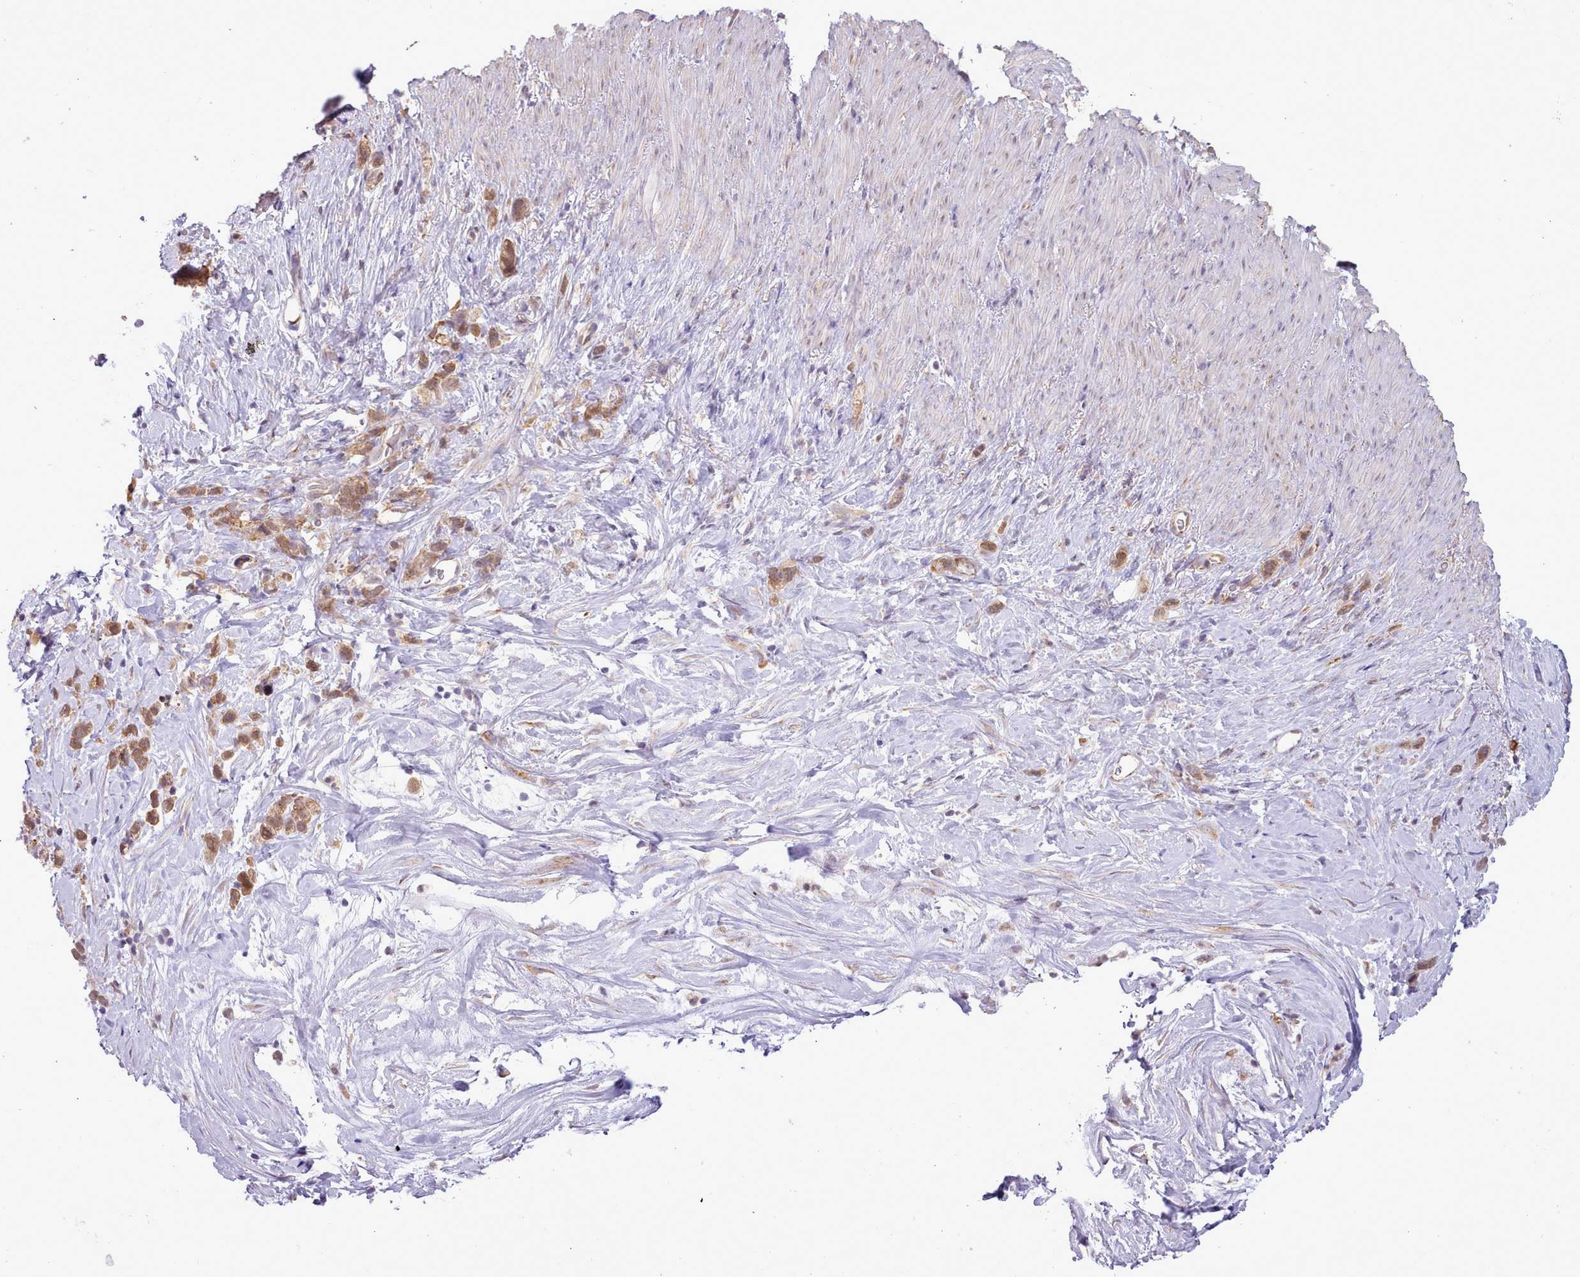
{"staining": {"intensity": "moderate", "quantity": ">75%", "location": "cytoplasmic/membranous"}, "tissue": "stomach cancer", "cell_type": "Tumor cells", "image_type": "cancer", "snomed": [{"axis": "morphology", "description": "Adenocarcinoma, NOS"}, {"axis": "topography", "description": "Stomach"}], "caption": "Protein positivity by immunohistochemistry demonstrates moderate cytoplasmic/membranous positivity in approximately >75% of tumor cells in stomach cancer. The protein is stained brown, and the nuclei are stained in blue (DAB IHC with brightfield microscopy, high magnification).", "gene": "SEC61B", "patient": {"sex": "female", "age": 65}}